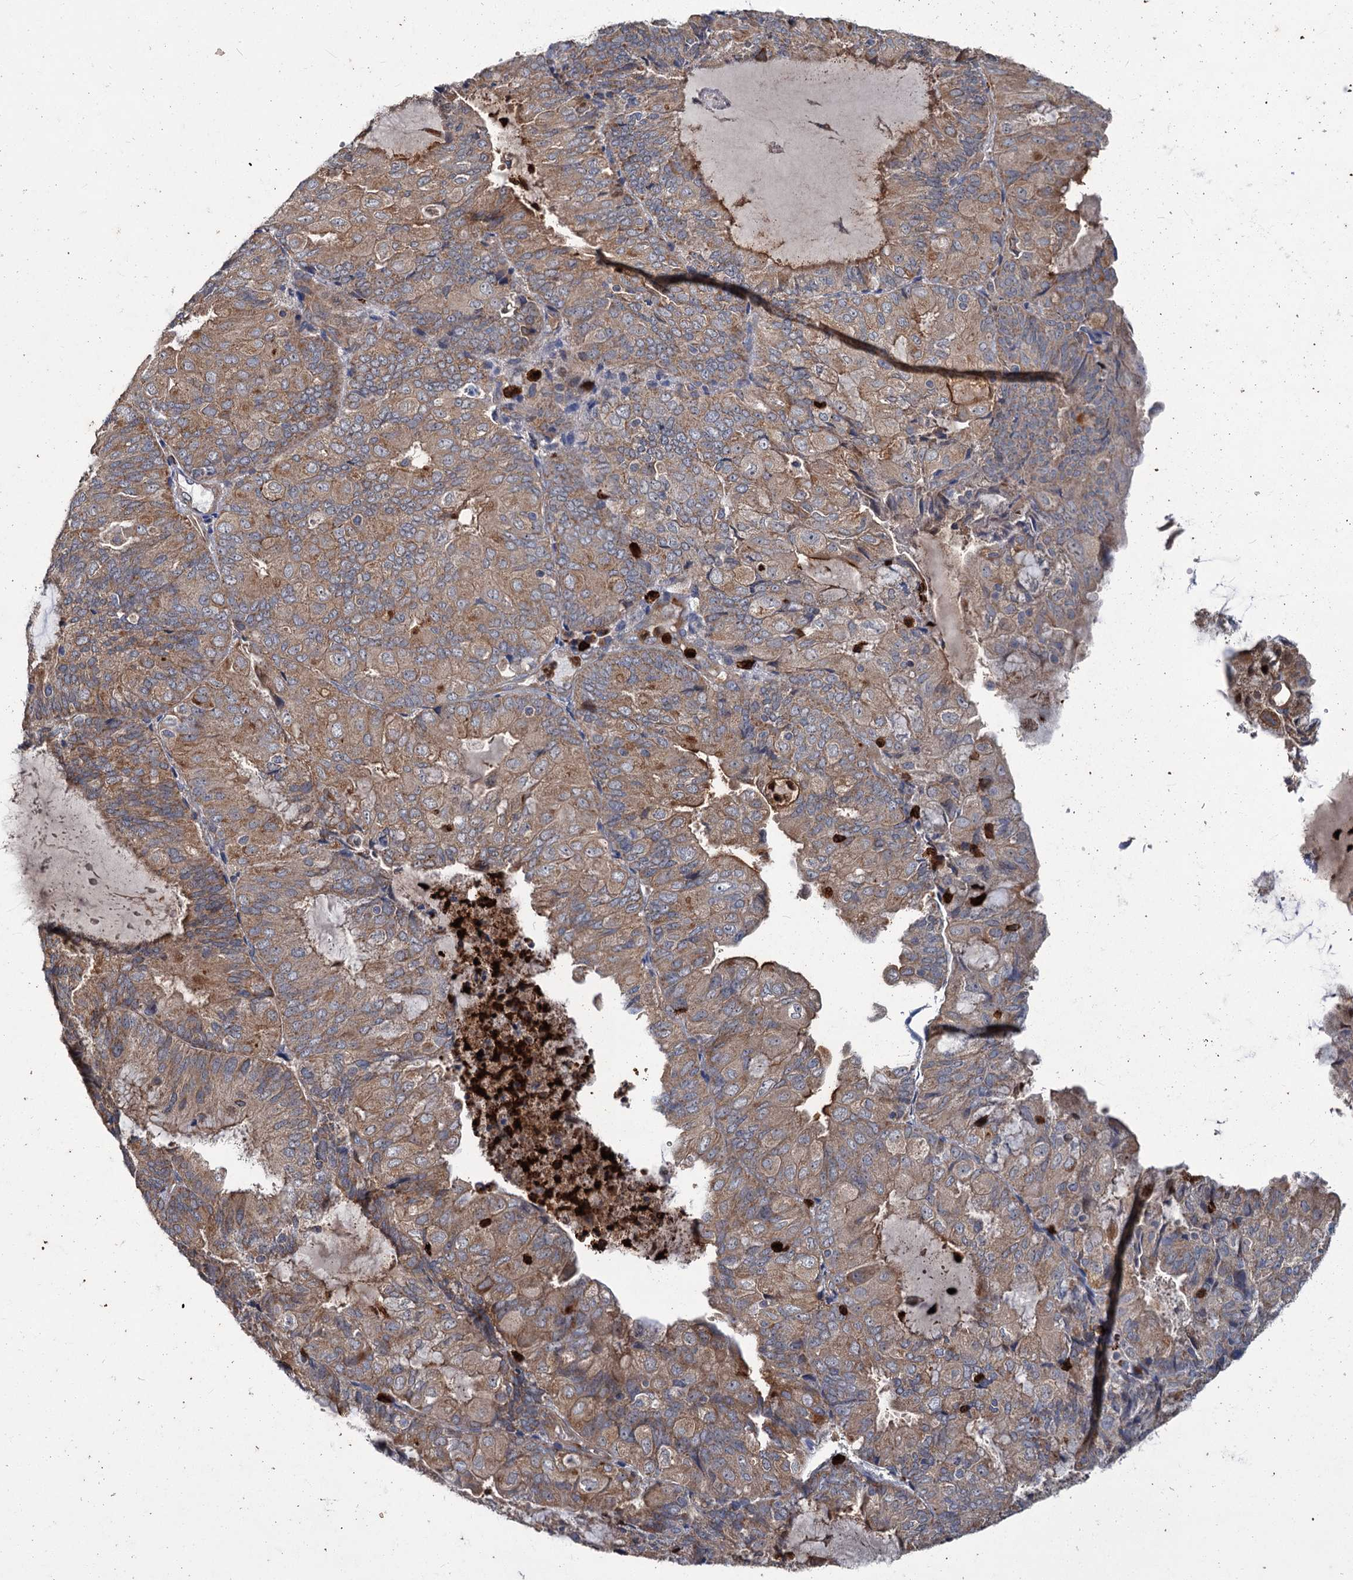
{"staining": {"intensity": "moderate", "quantity": ">75%", "location": "cytoplasmic/membranous"}, "tissue": "endometrial cancer", "cell_type": "Tumor cells", "image_type": "cancer", "snomed": [{"axis": "morphology", "description": "Adenocarcinoma, NOS"}, {"axis": "topography", "description": "Endometrium"}], "caption": "Protein staining reveals moderate cytoplasmic/membranous expression in approximately >75% of tumor cells in endometrial cancer.", "gene": "DYNC2H1", "patient": {"sex": "female", "age": 81}}